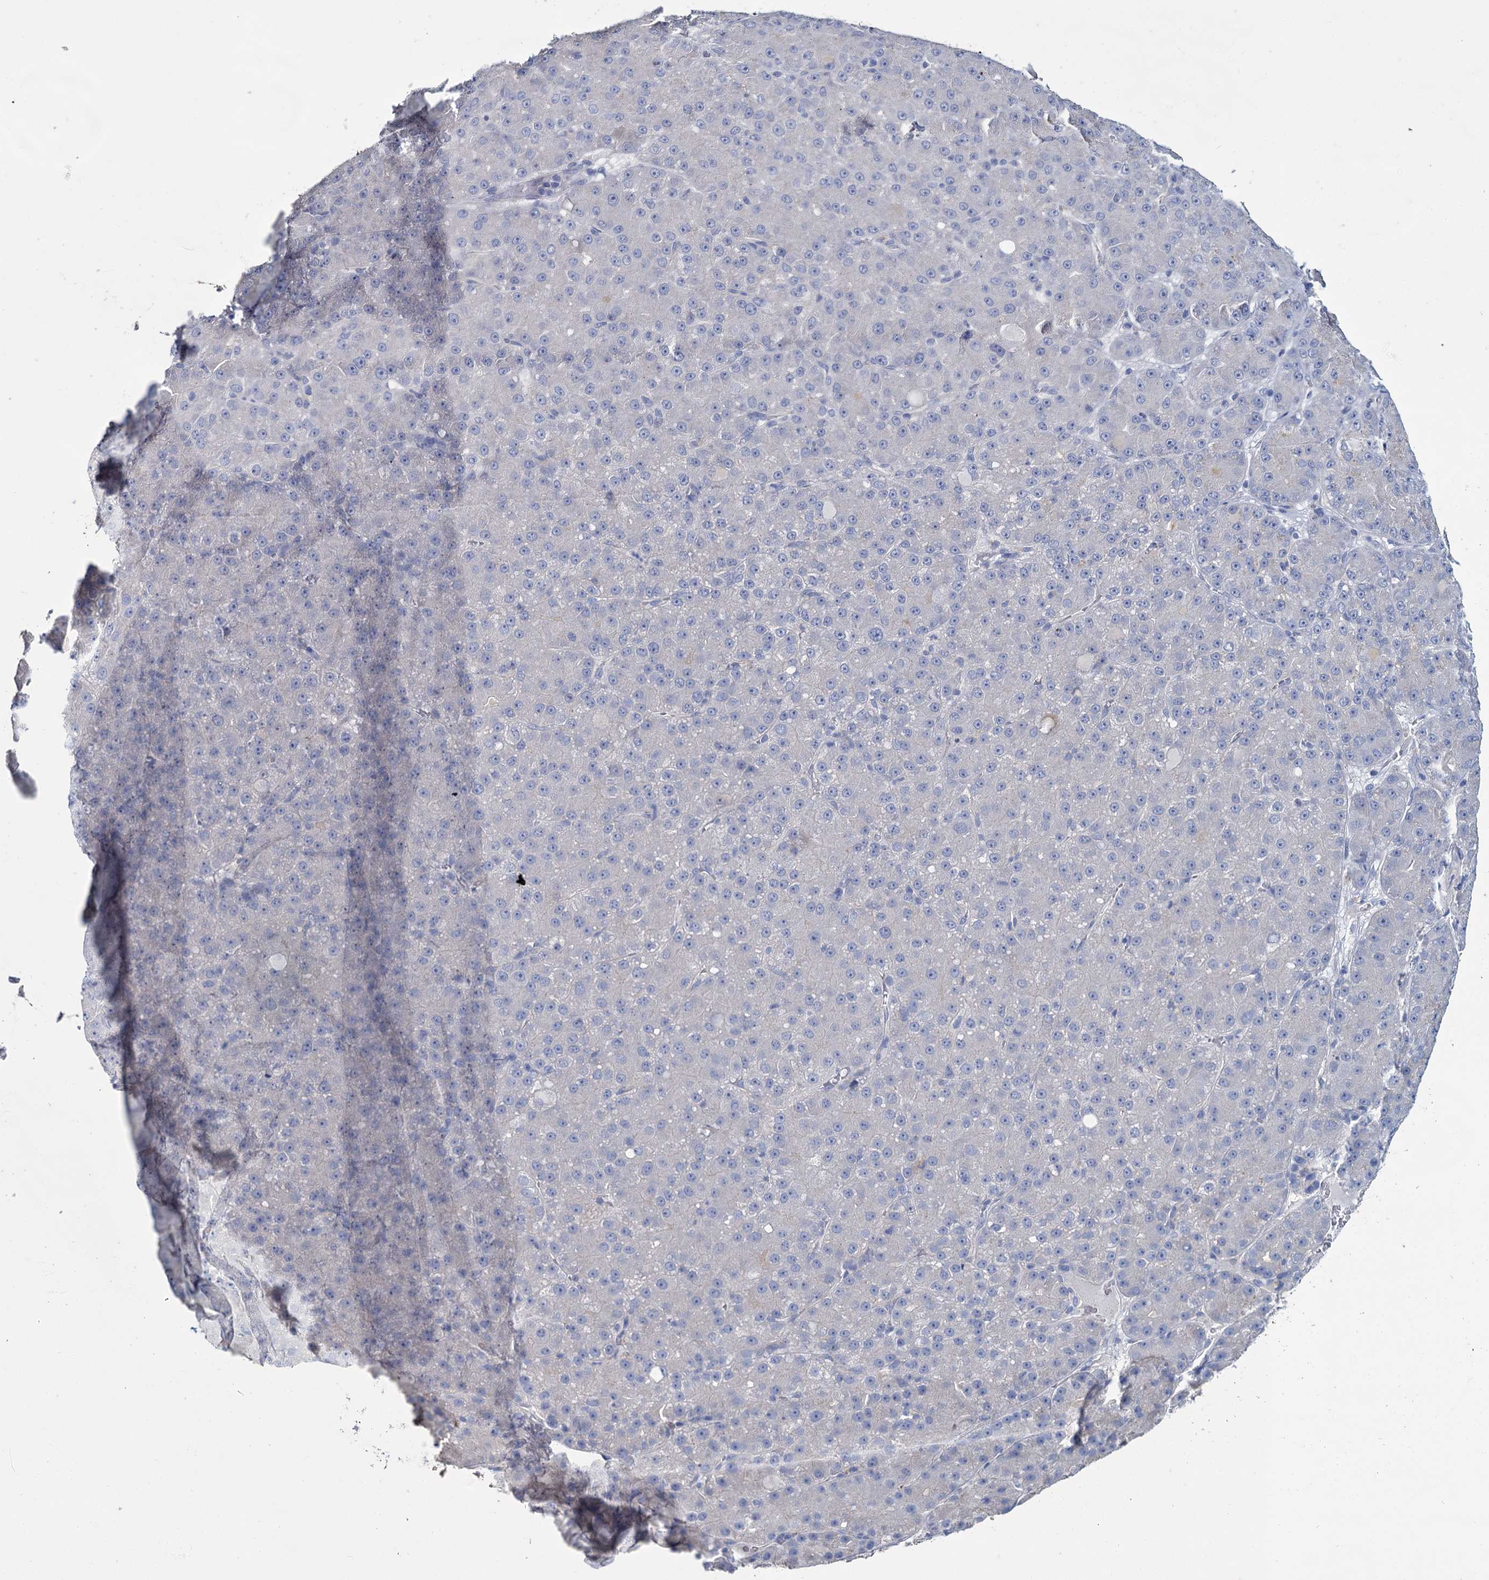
{"staining": {"intensity": "negative", "quantity": "none", "location": "none"}, "tissue": "liver cancer", "cell_type": "Tumor cells", "image_type": "cancer", "snomed": [{"axis": "morphology", "description": "Carcinoma, Hepatocellular, NOS"}, {"axis": "topography", "description": "Liver"}], "caption": "High magnification brightfield microscopy of liver cancer (hepatocellular carcinoma) stained with DAB (brown) and counterstained with hematoxylin (blue): tumor cells show no significant positivity.", "gene": "SNCB", "patient": {"sex": "male", "age": 67}}